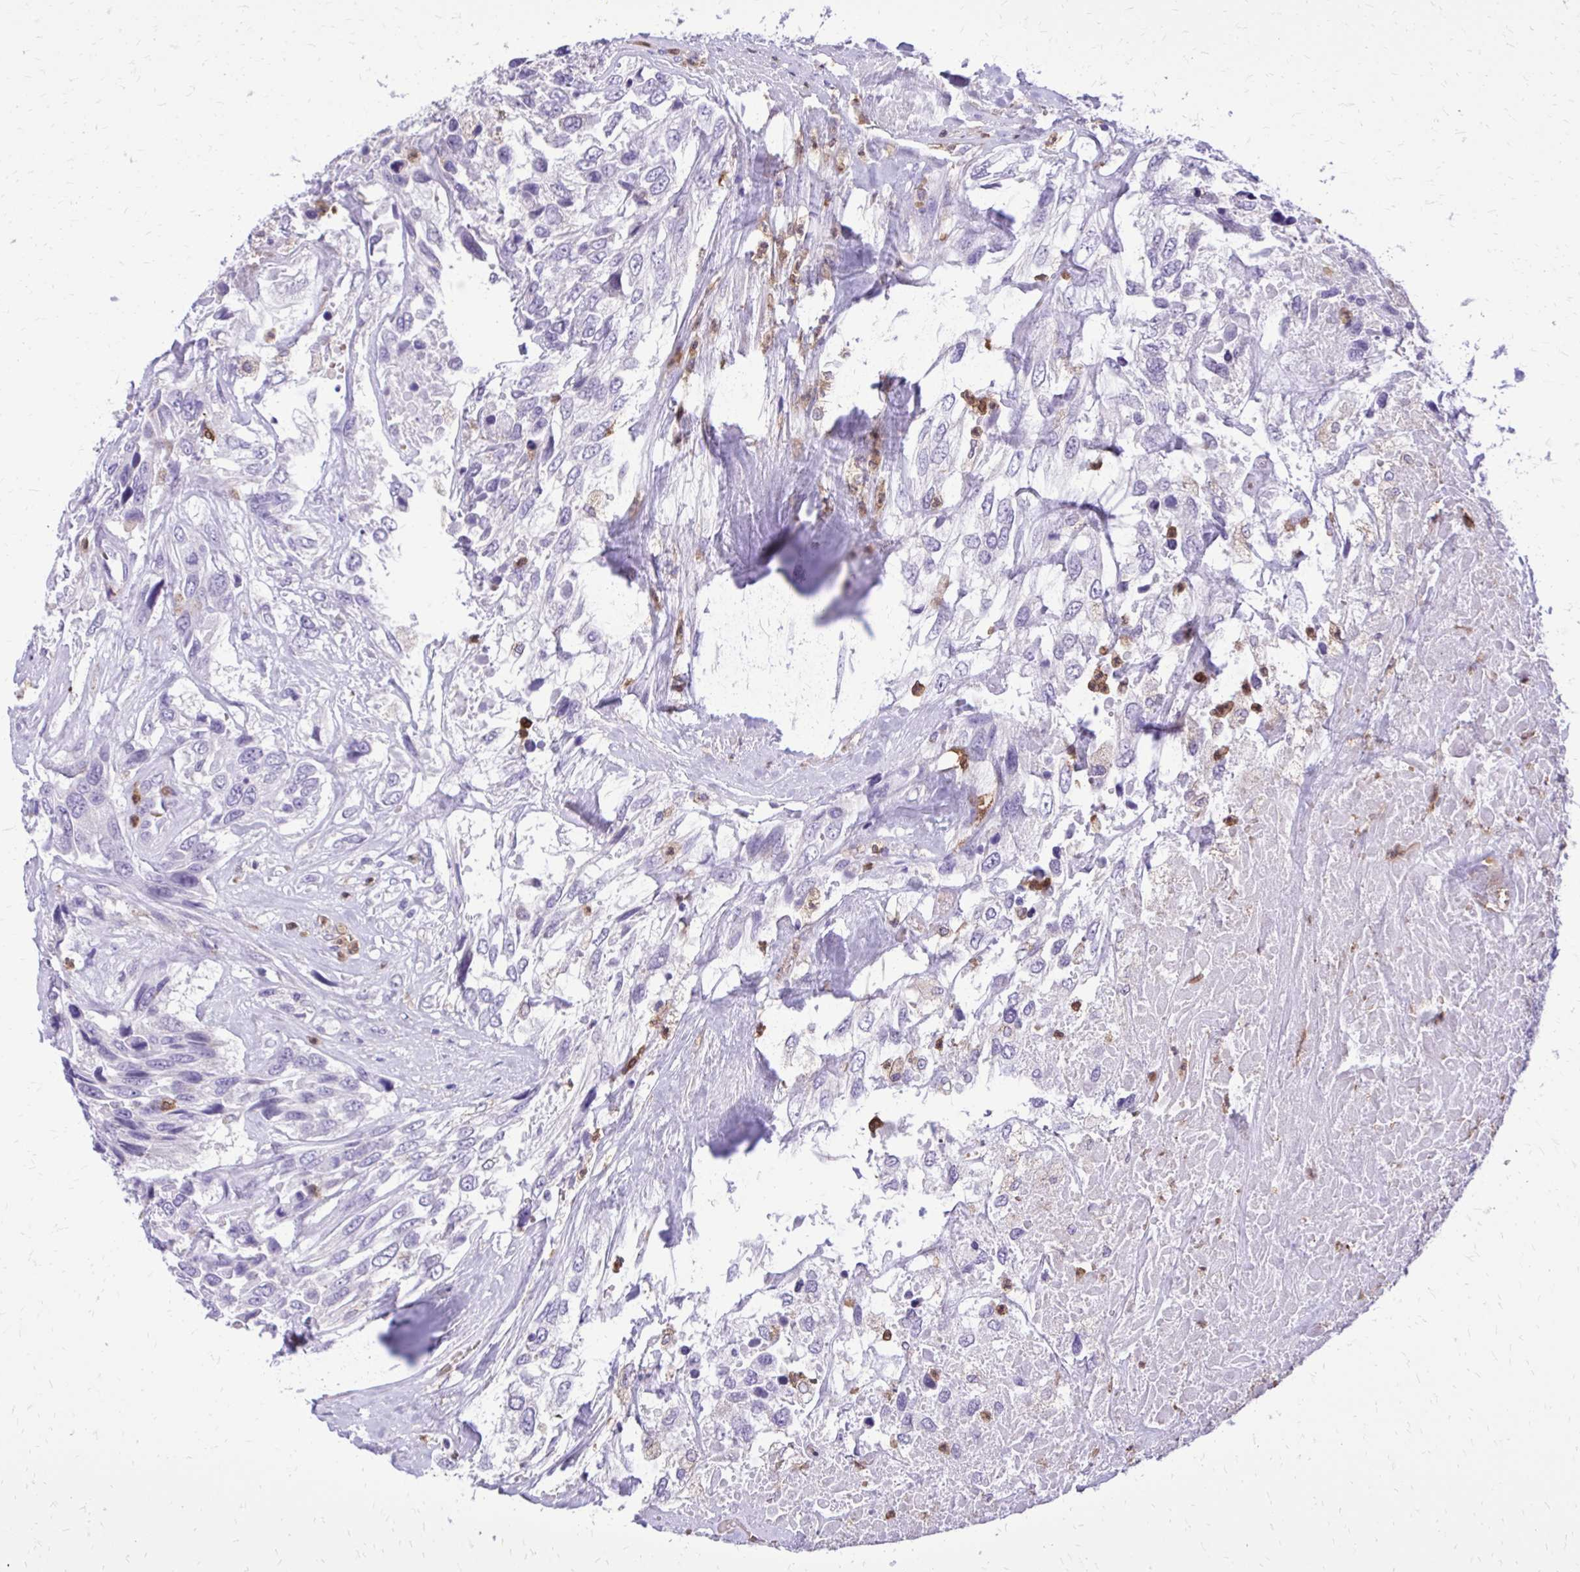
{"staining": {"intensity": "negative", "quantity": "none", "location": "none"}, "tissue": "urothelial cancer", "cell_type": "Tumor cells", "image_type": "cancer", "snomed": [{"axis": "morphology", "description": "Urothelial carcinoma, High grade"}, {"axis": "topography", "description": "Urinary bladder"}], "caption": "Immunohistochemical staining of human urothelial carcinoma (high-grade) exhibits no significant staining in tumor cells.", "gene": "CAT", "patient": {"sex": "female", "age": 70}}